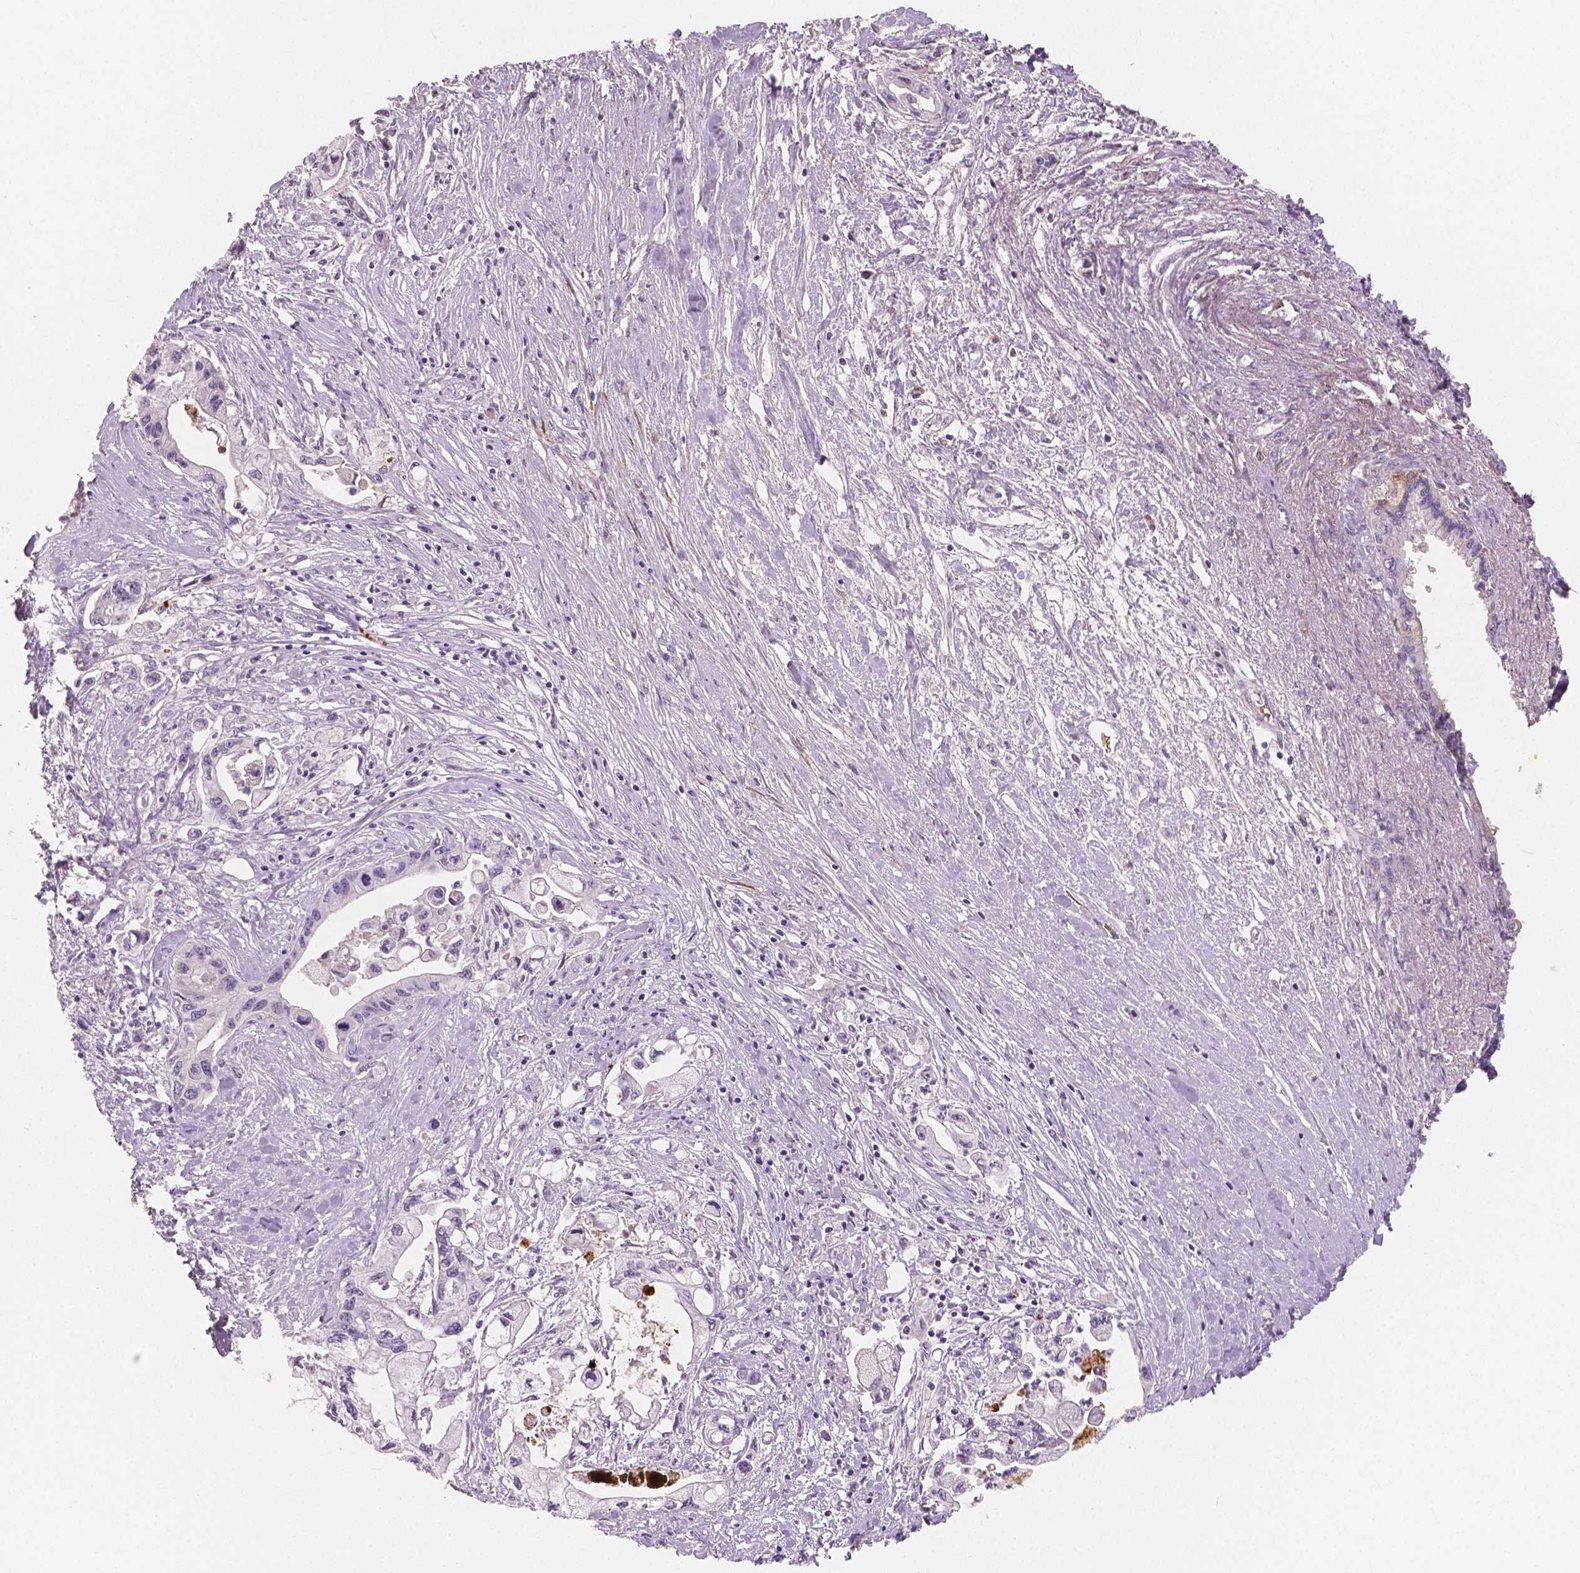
{"staining": {"intensity": "negative", "quantity": "none", "location": "none"}, "tissue": "pancreatic cancer", "cell_type": "Tumor cells", "image_type": "cancer", "snomed": [{"axis": "morphology", "description": "Adenocarcinoma, NOS"}, {"axis": "topography", "description": "Pancreas"}], "caption": "This is an IHC image of human pancreatic cancer. There is no expression in tumor cells.", "gene": "APOA4", "patient": {"sex": "male", "age": 61}}